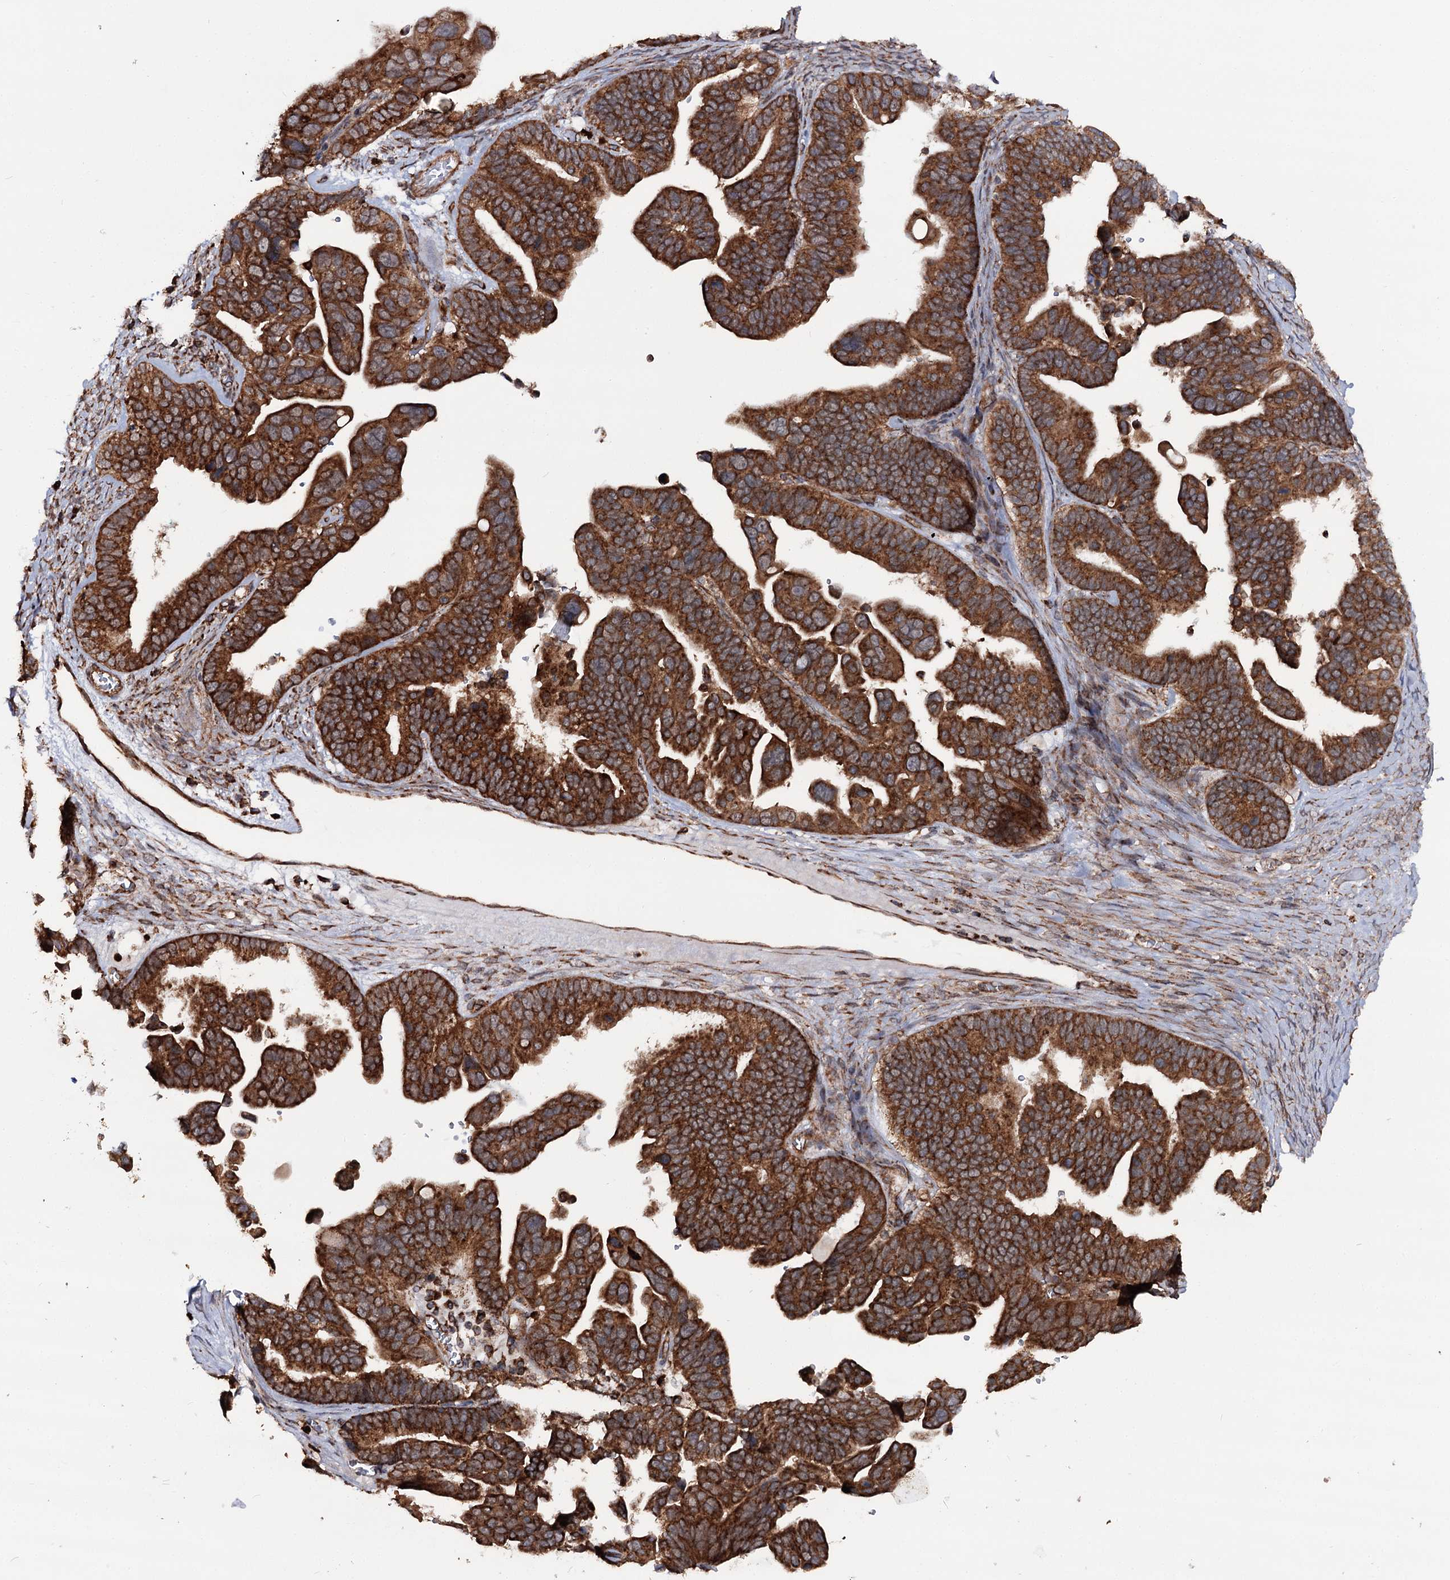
{"staining": {"intensity": "strong", "quantity": ">75%", "location": "cytoplasmic/membranous"}, "tissue": "ovarian cancer", "cell_type": "Tumor cells", "image_type": "cancer", "snomed": [{"axis": "morphology", "description": "Cystadenocarcinoma, serous, NOS"}, {"axis": "topography", "description": "Ovary"}], "caption": "DAB immunohistochemical staining of ovarian cancer displays strong cytoplasmic/membranous protein positivity in about >75% of tumor cells. The staining was performed using DAB (3,3'-diaminobenzidine), with brown indicating positive protein expression. Nuclei are stained blue with hematoxylin.", "gene": "FGFR1OP2", "patient": {"sex": "female", "age": 56}}